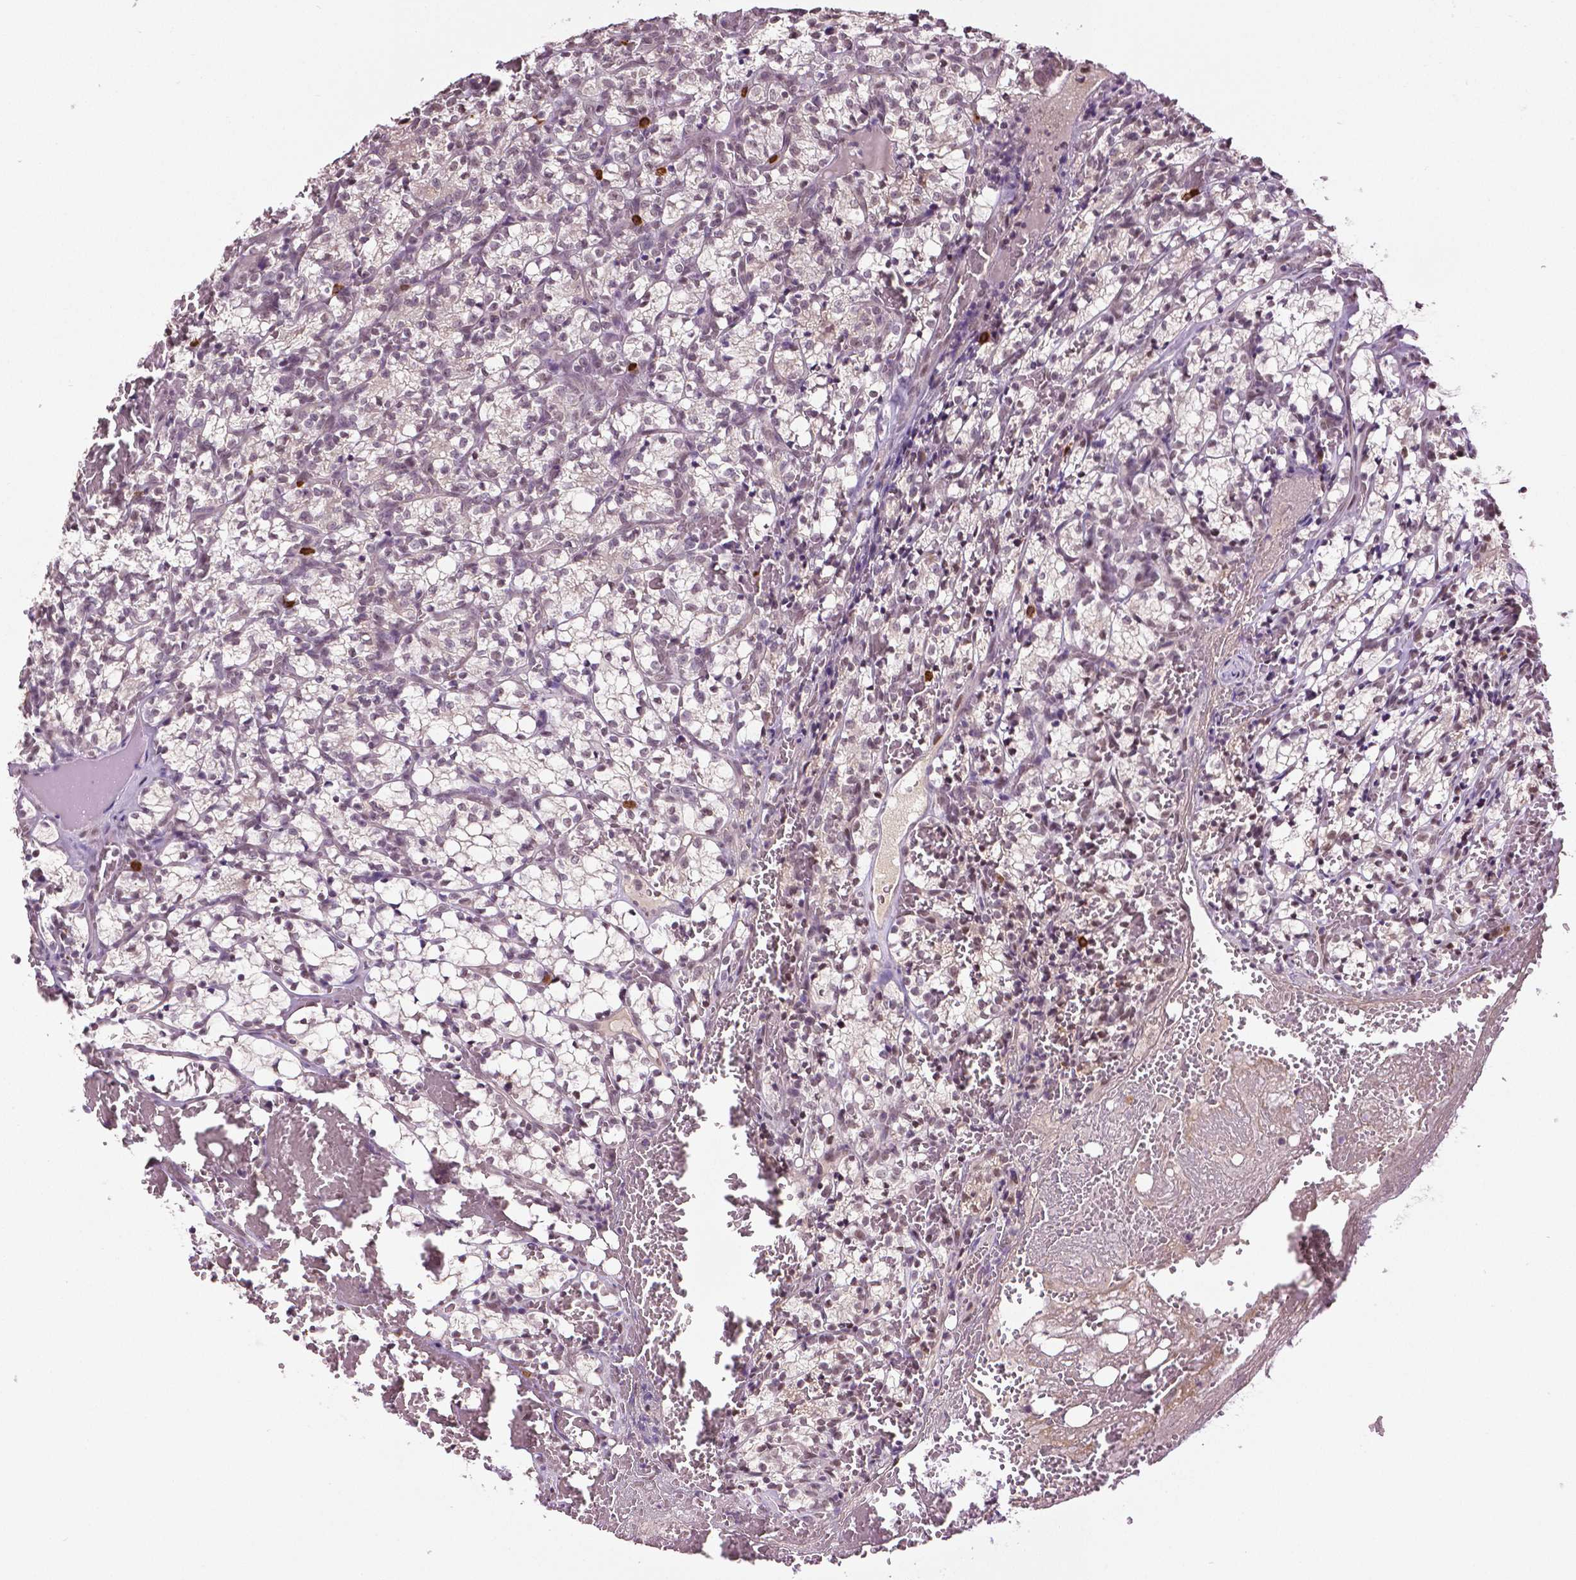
{"staining": {"intensity": "moderate", "quantity": "<25%", "location": "nuclear"}, "tissue": "renal cancer", "cell_type": "Tumor cells", "image_type": "cancer", "snomed": [{"axis": "morphology", "description": "Adenocarcinoma, NOS"}, {"axis": "topography", "description": "Kidney"}], "caption": "A histopathology image showing moderate nuclear expression in approximately <25% of tumor cells in renal cancer, as visualized by brown immunohistochemical staining.", "gene": "DLX5", "patient": {"sex": "female", "age": 69}}